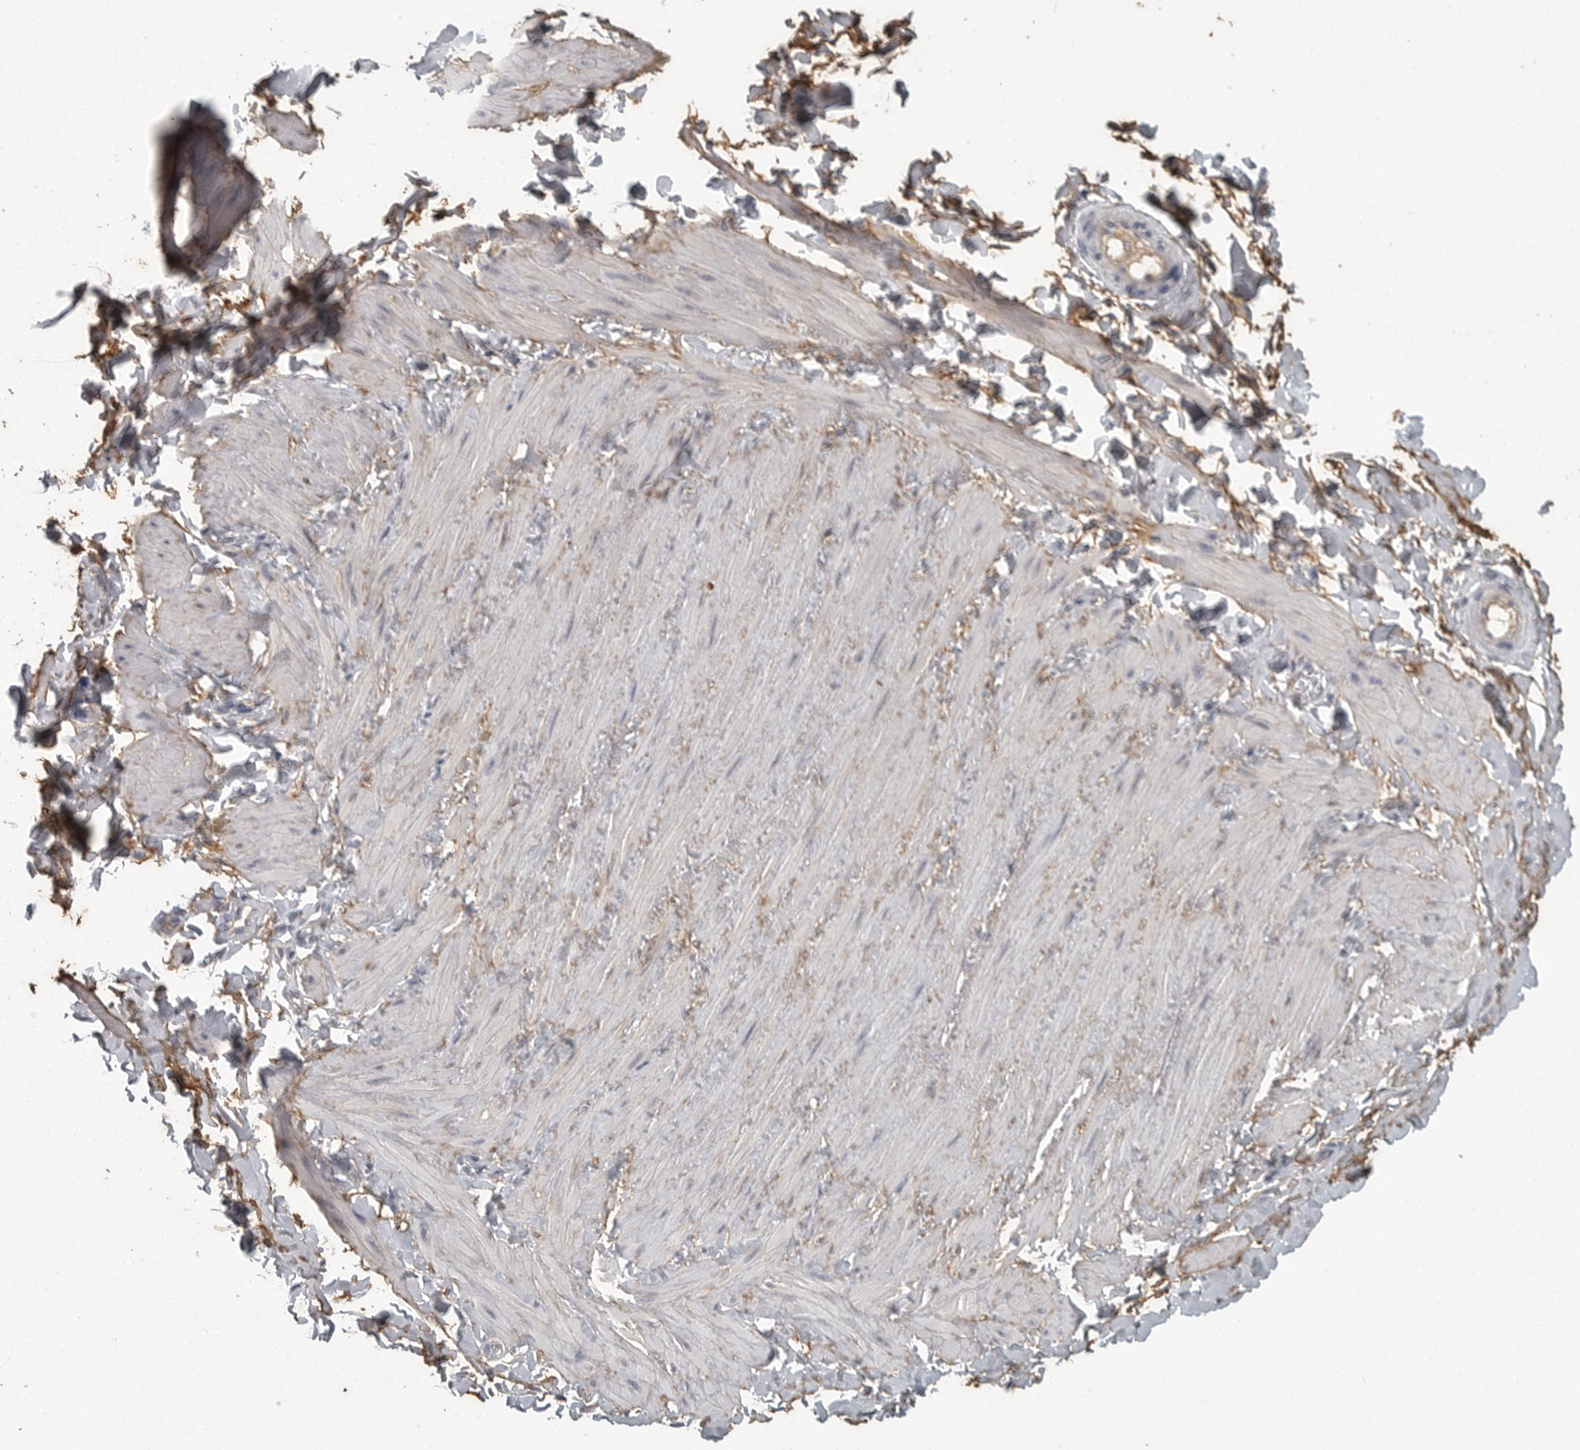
{"staining": {"intensity": "moderate", "quantity": "<25%", "location": "cytoplasmic/membranous"}, "tissue": "soft tissue", "cell_type": "Fibroblasts", "image_type": "normal", "snomed": [{"axis": "morphology", "description": "Normal tissue, NOS"}, {"axis": "topography", "description": "Adipose tissue"}, {"axis": "topography", "description": "Vascular tissue"}, {"axis": "topography", "description": "Peripheral nerve tissue"}], "caption": "Immunohistochemical staining of unremarkable soft tissue demonstrates moderate cytoplasmic/membranous protein positivity in approximately <25% of fibroblasts.", "gene": "FRK", "patient": {"sex": "male", "age": 25}}